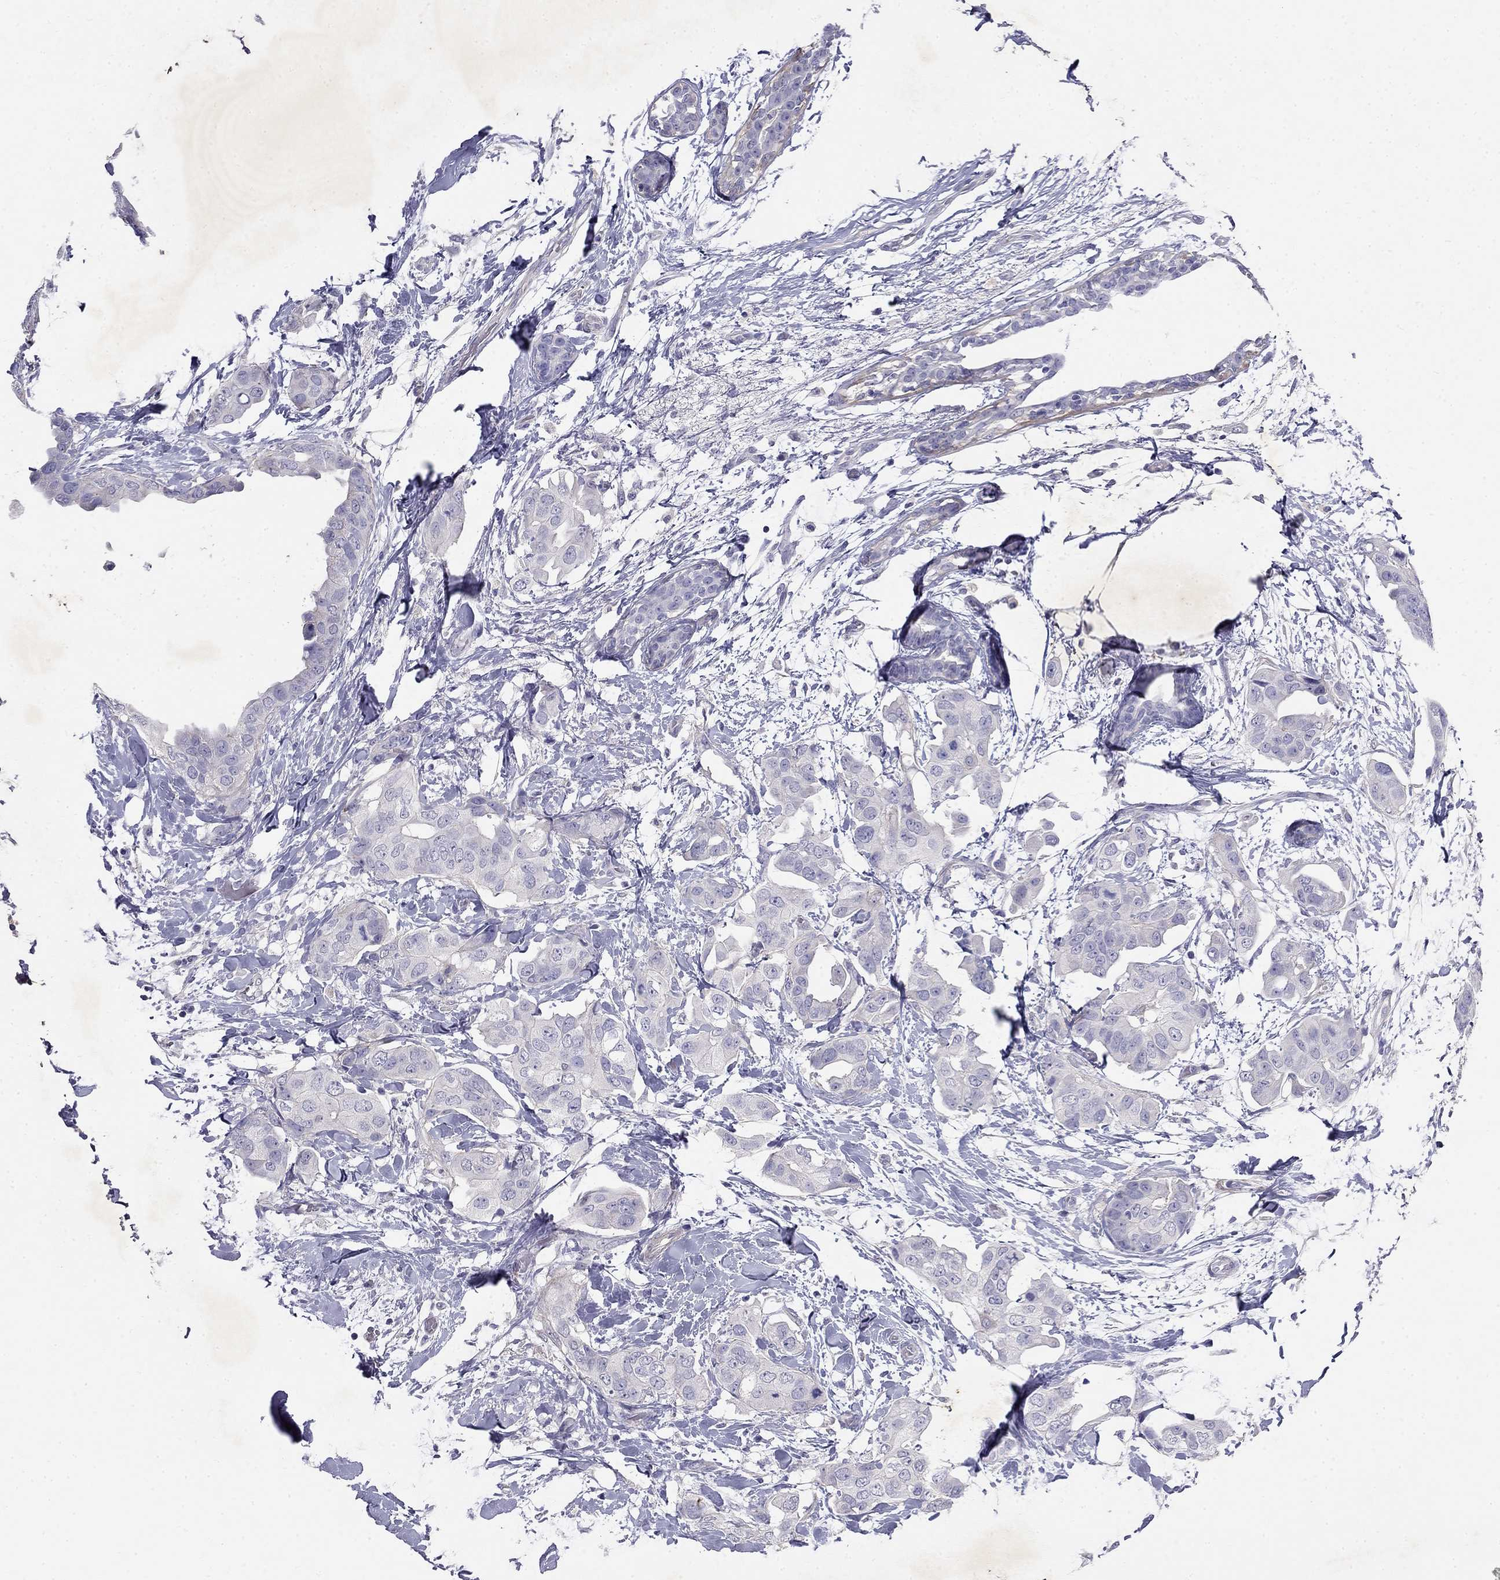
{"staining": {"intensity": "negative", "quantity": "none", "location": "none"}, "tissue": "breast cancer", "cell_type": "Tumor cells", "image_type": "cancer", "snomed": [{"axis": "morphology", "description": "Normal tissue, NOS"}, {"axis": "morphology", "description": "Duct carcinoma"}, {"axis": "topography", "description": "Breast"}], "caption": "Tumor cells are negative for brown protein staining in breast cancer.", "gene": "LY6H", "patient": {"sex": "female", "age": 40}}